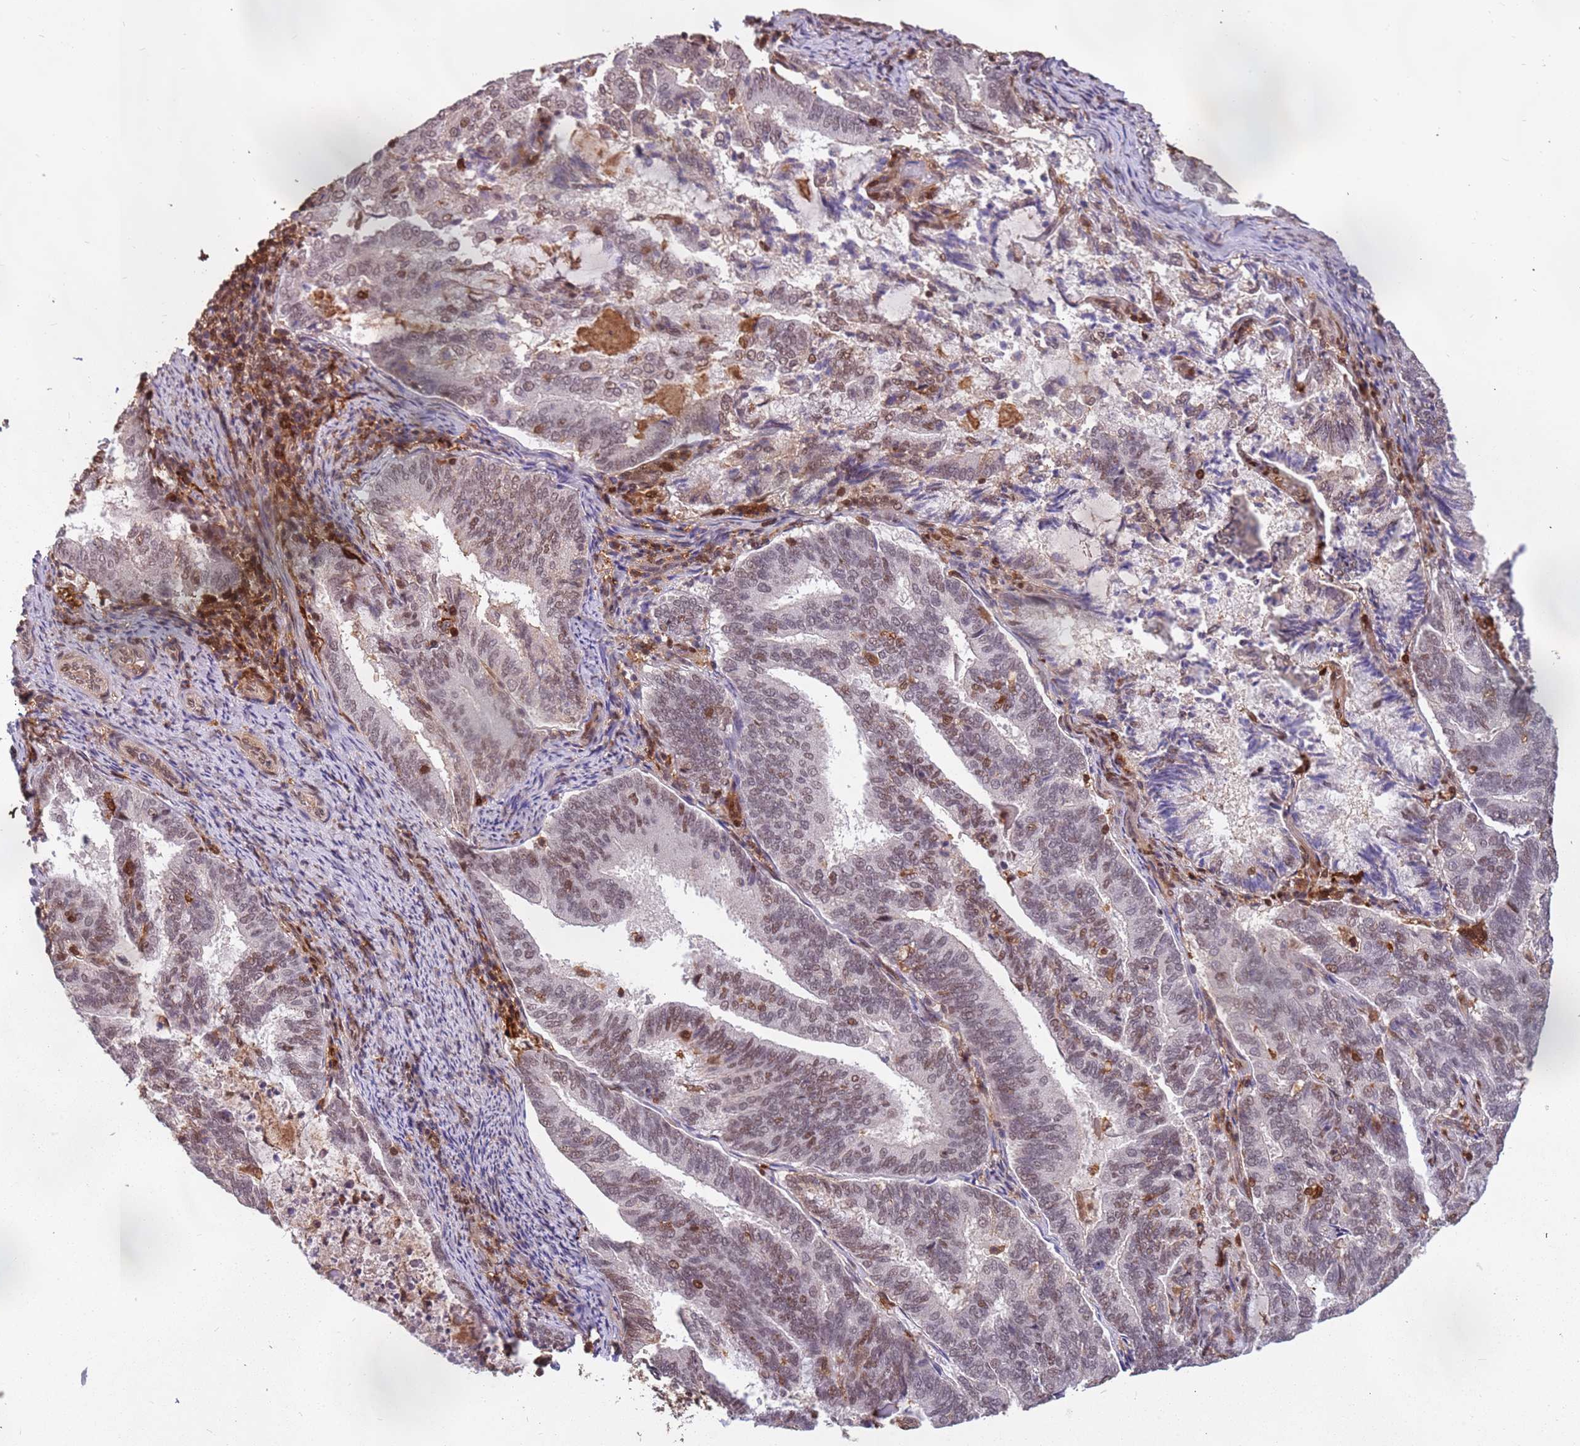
{"staining": {"intensity": "moderate", "quantity": "25%-75%", "location": "nuclear"}, "tissue": "endometrial cancer", "cell_type": "Tumor cells", "image_type": "cancer", "snomed": [{"axis": "morphology", "description": "Adenocarcinoma, NOS"}, {"axis": "topography", "description": "Endometrium"}], "caption": "Moderate nuclear protein staining is appreciated in about 25%-75% of tumor cells in endometrial cancer (adenocarcinoma).", "gene": "GBP2", "patient": {"sex": "female", "age": 80}}